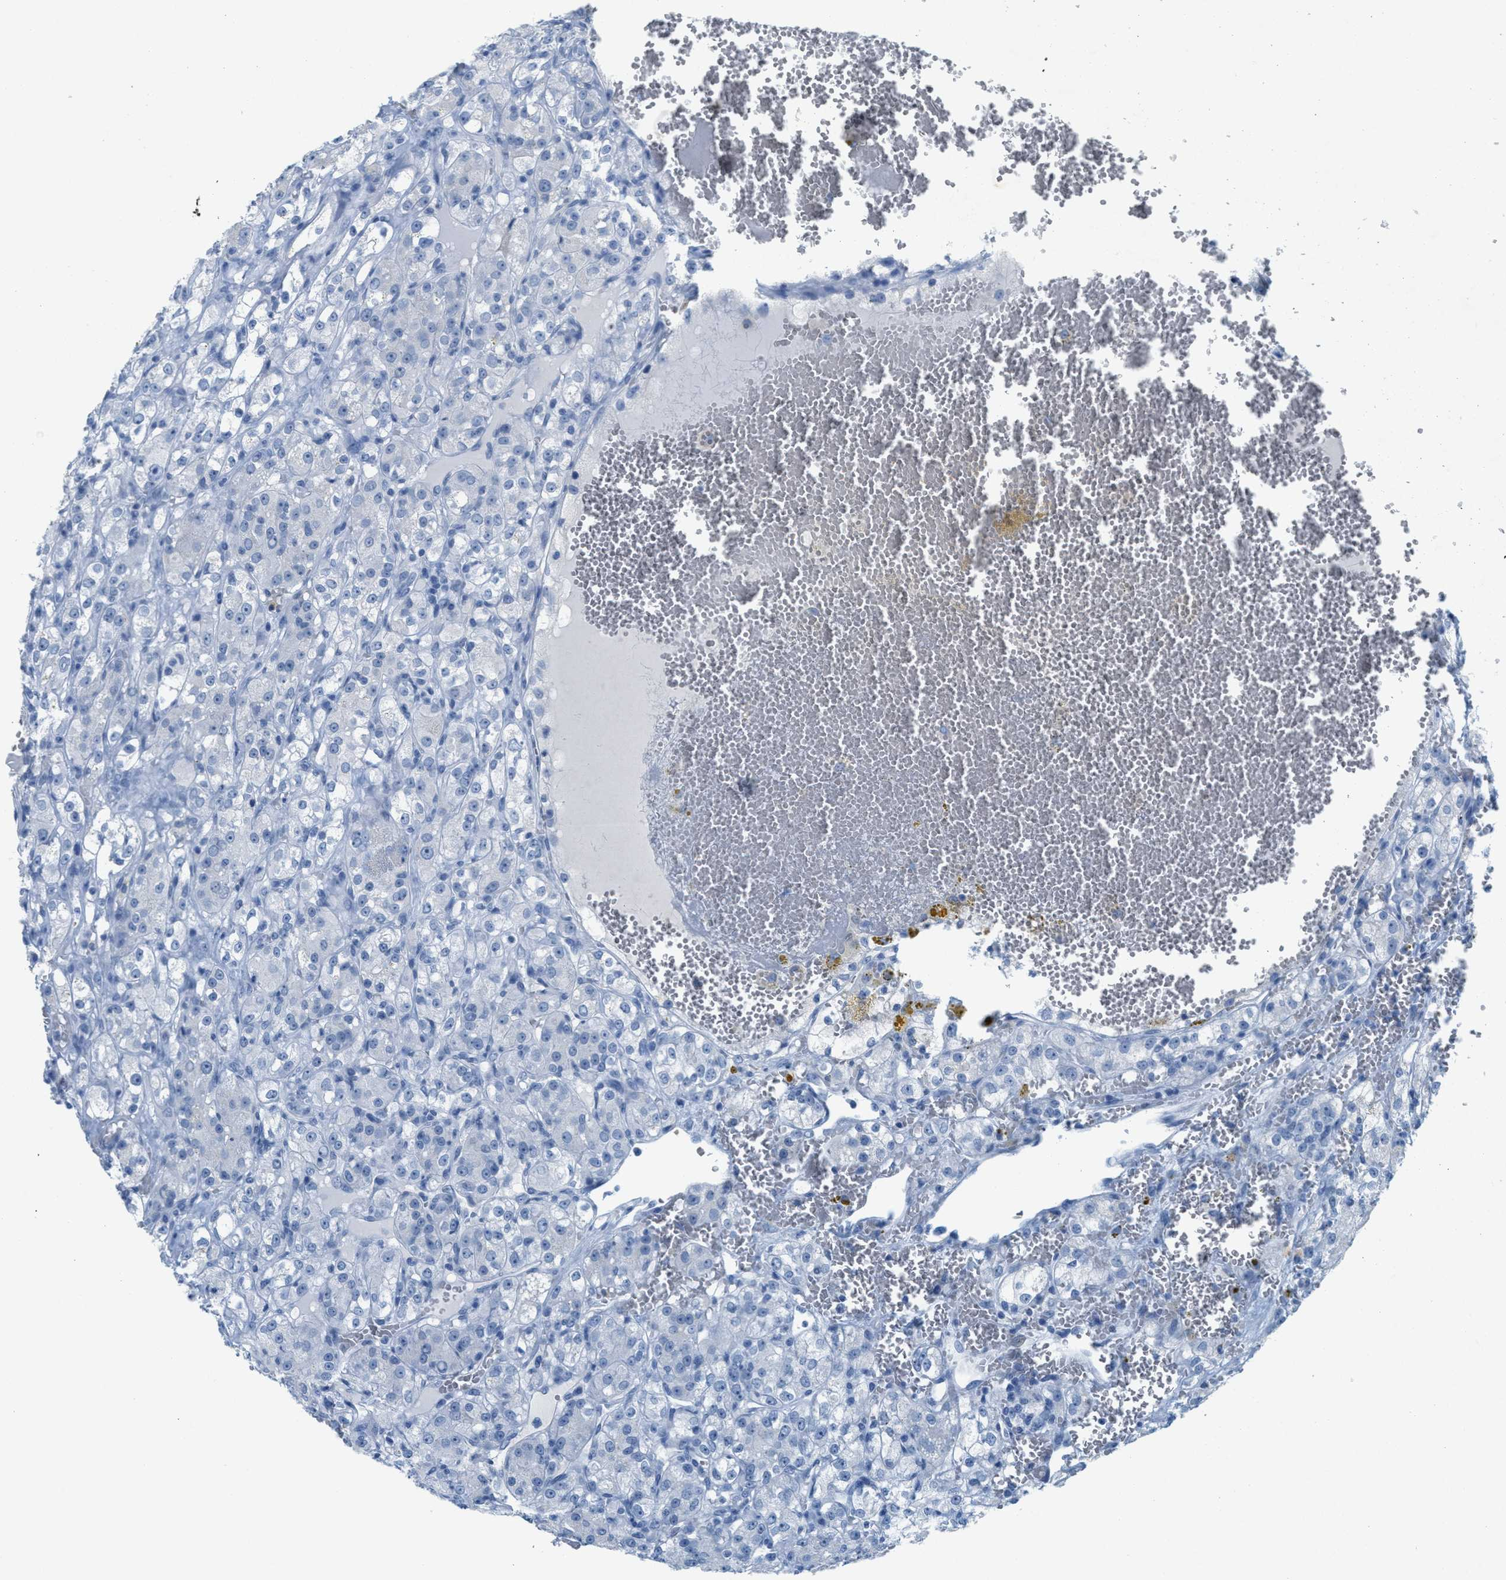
{"staining": {"intensity": "negative", "quantity": "none", "location": "none"}, "tissue": "renal cancer", "cell_type": "Tumor cells", "image_type": "cancer", "snomed": [{"axis": "morphology", "description": "Normal tissue, NOS"}, {"axis": "morphology", "description": "Adenocarcinoma, NOS"}, {"axis": "topography", "description": "Kidney"}], "caption": "High power microscopy micrograph of an IHC histopathology image of renal adenocarcinoma, revealing no significant expression in tumor cells.", "gene": "GPM6A", "patient": {"sex": "male", "age": 61}}